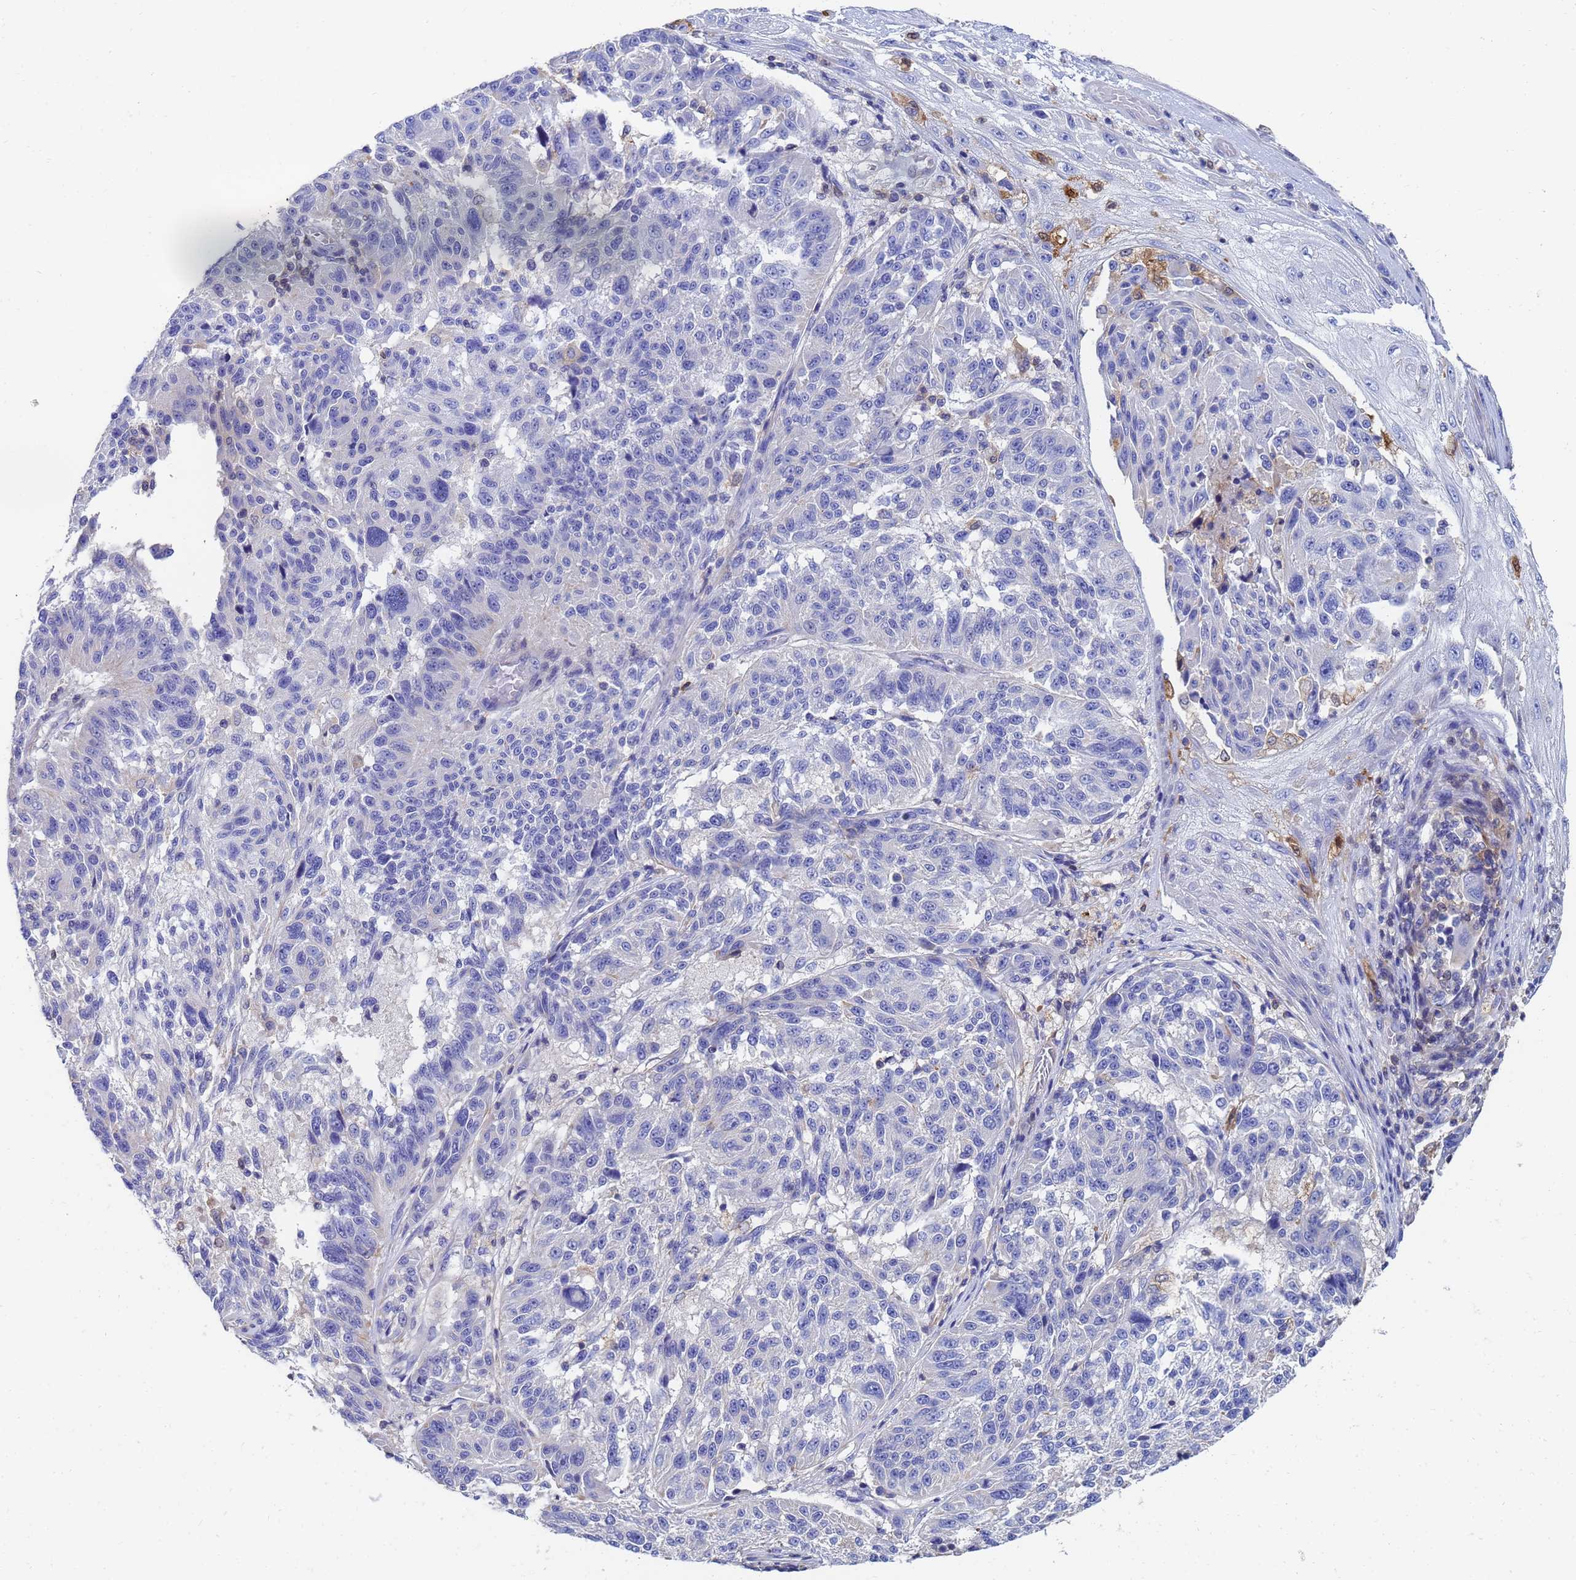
{"staining": {"intensity": "negative", "quantity": "none", "location": "none"}, "tissue": "melanoma", "cell_type": "Tumor cells", "image_type": "cancer", "snomed": [{"axis": "morphology", "description": "Malignant melanoma, NOS"}, {"axis": "topography", "description": "Skin"}], "caption": "High magnification brightfield microscopy of melanoma stained with DAB (3,3'-diaminobenzidine) (brown) and counterstained with hematoxylin (blue): tumor cells show no significant expression.", "gene": "GCHFR", "patient": {"sex": "male", "age": 53}}